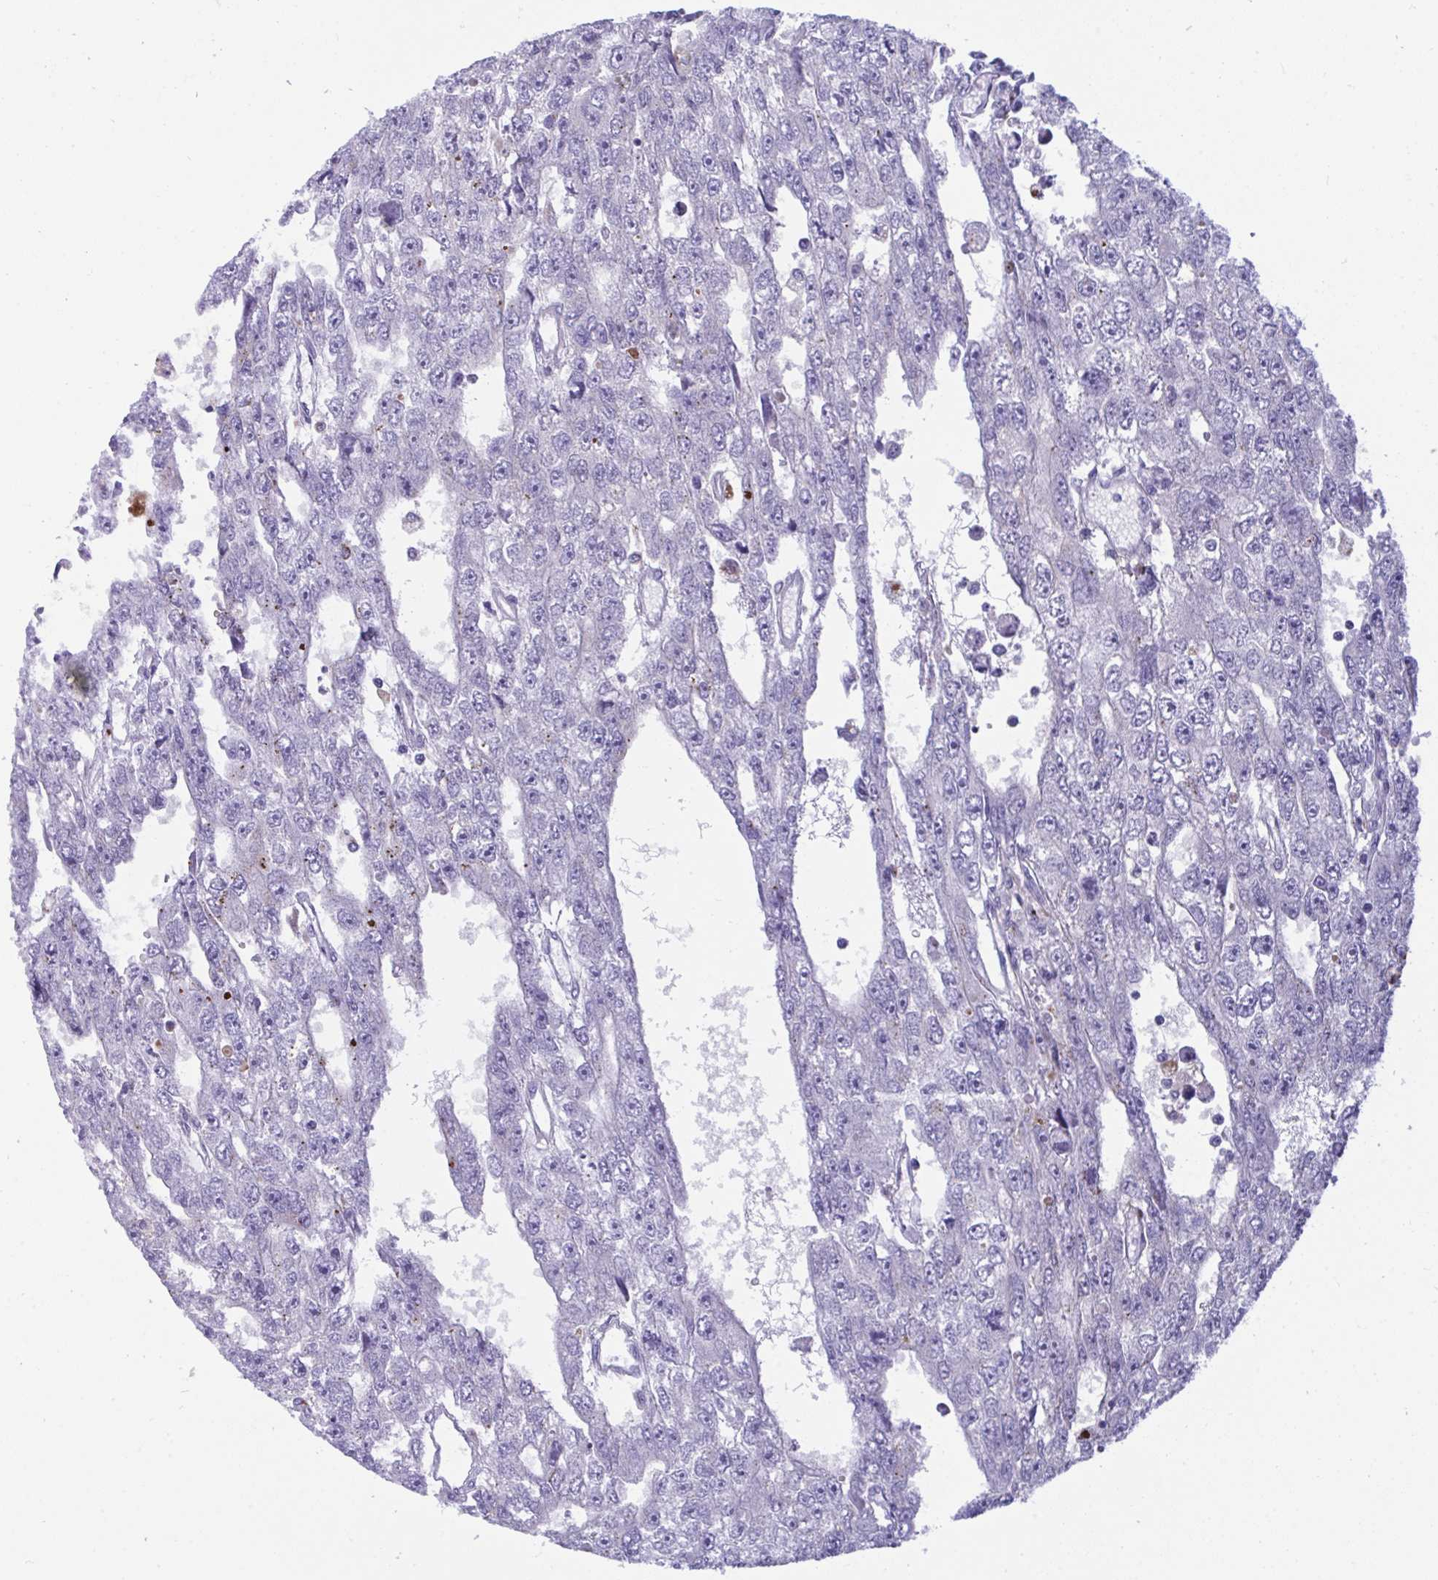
{"staining": {"intensity": "negative", "quantity": "none", "location": "none"}, "tissue": "testis cancer", "cell_type": "Tumor cells", "image_type": "cancer", "snomed": [{"axis": "morphology", "description": "Carcinoma, Embryonal, NOS"}, {"axis": "topography", "description": "Testis"}], "caption": "Immunohistochemical staining of human testis embryonal carcinoma displays no significant staining in tumor cells. (DAB immunohistochemistry (IHC), high magnification).", "gene": "CPVL", "patient": {"sex": "male", "age": 20}}